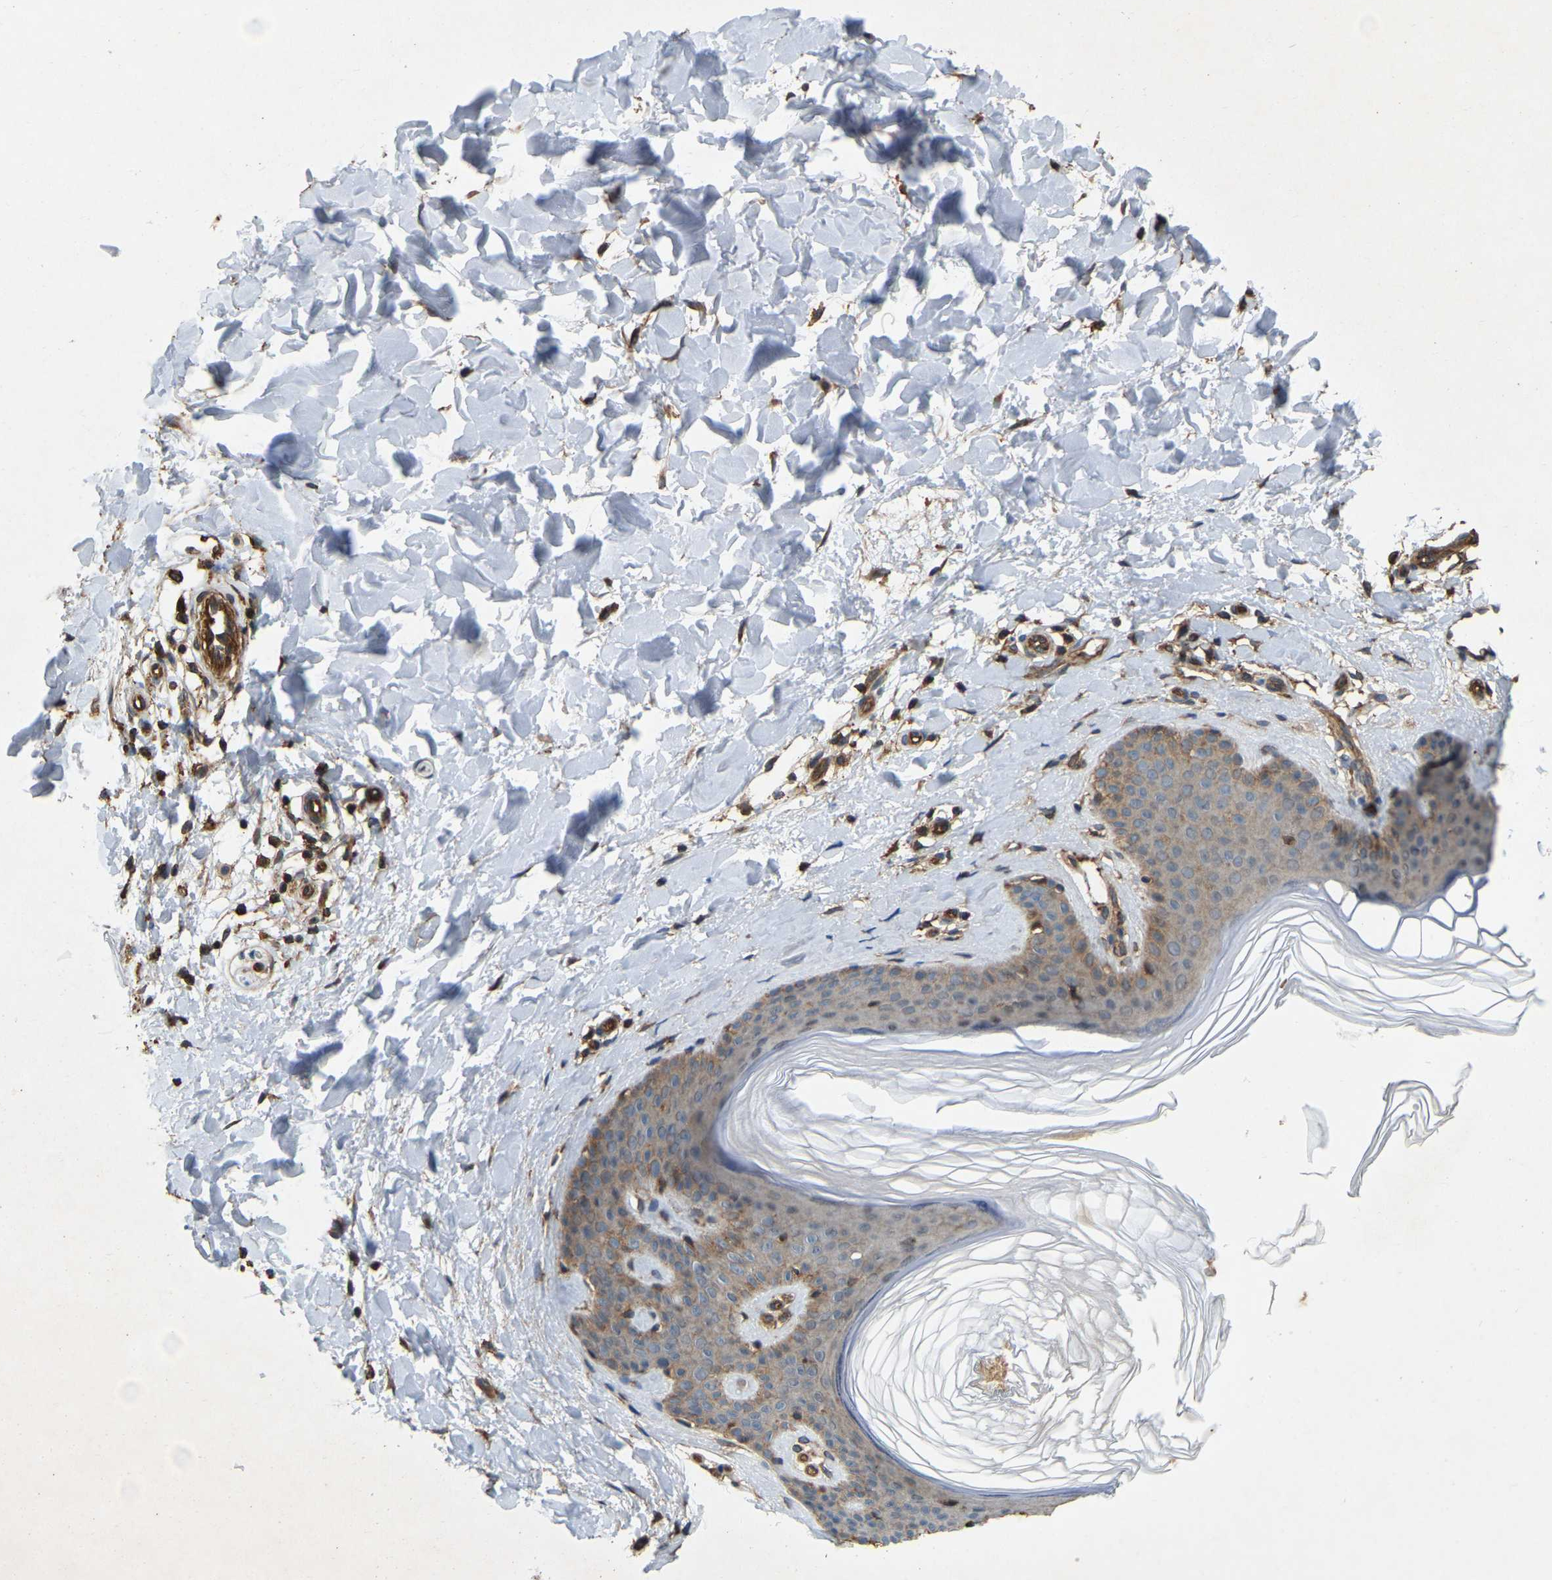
{"staining": {"intensity": "moderate", "quantity": ">75%", "location": "cytoplasmic/membranous"}, "tissue": "skin", "cell_type": "Fibroblasts", "image_type": "normal", "snomed": [{"axis": "morphology", "description": "Normal tissue, NOS"}, {"axis": "morphology", "description": "Malignant melanoma, Metastatic site"}, {"axis": "topography", "description": "Skin"}], "caption": "Immunohistochemistry (IHC) of normal human skin shows medium levels of moderate cytoplasmic/membranous staining in about >75% of fibroblasts.", "gene": "SAMD9L", "patient": {"sex": "male", "age": 41}}